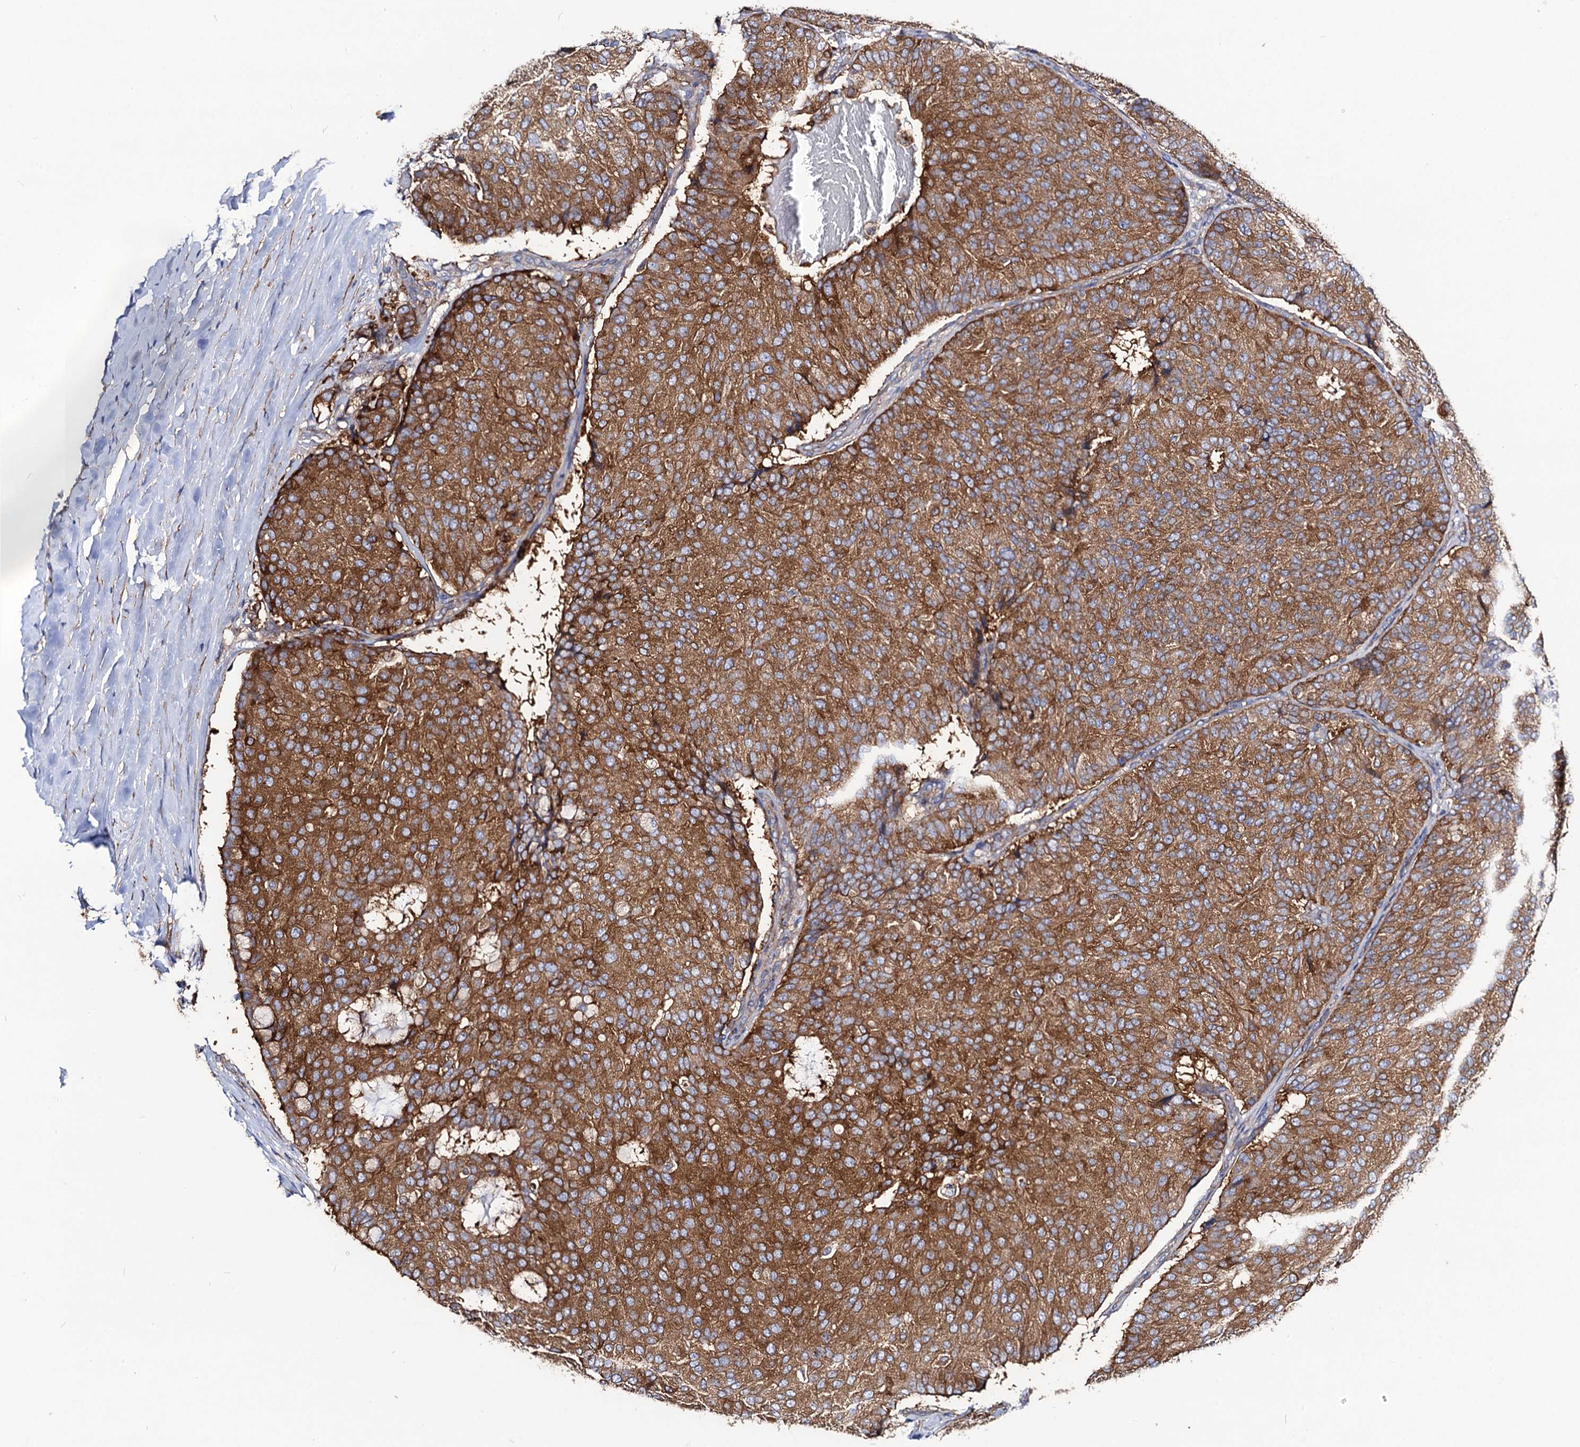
{"staining": {"intensity": "moderate", "quantity": ">75%", "location": "cytoplasmic/membranous"}, "tissue": "breast cancer", "cell_type": "Tumor cells", "image_type": "cancer", "snomed": [{"axis": "morphology", "description": "Duct carcinoma"}, {"axis": "topography", "description": "Breast"}], "caption": "IHC image of breast cancer (intraductal carcinoma) stained for a protein (brown), which exhibits medium levels of moderate cytoplasmic/membranous expression in about >75% of tumor cells.", "gene": "DYDC1", "patient": {"sex": "female", "age": 75}}